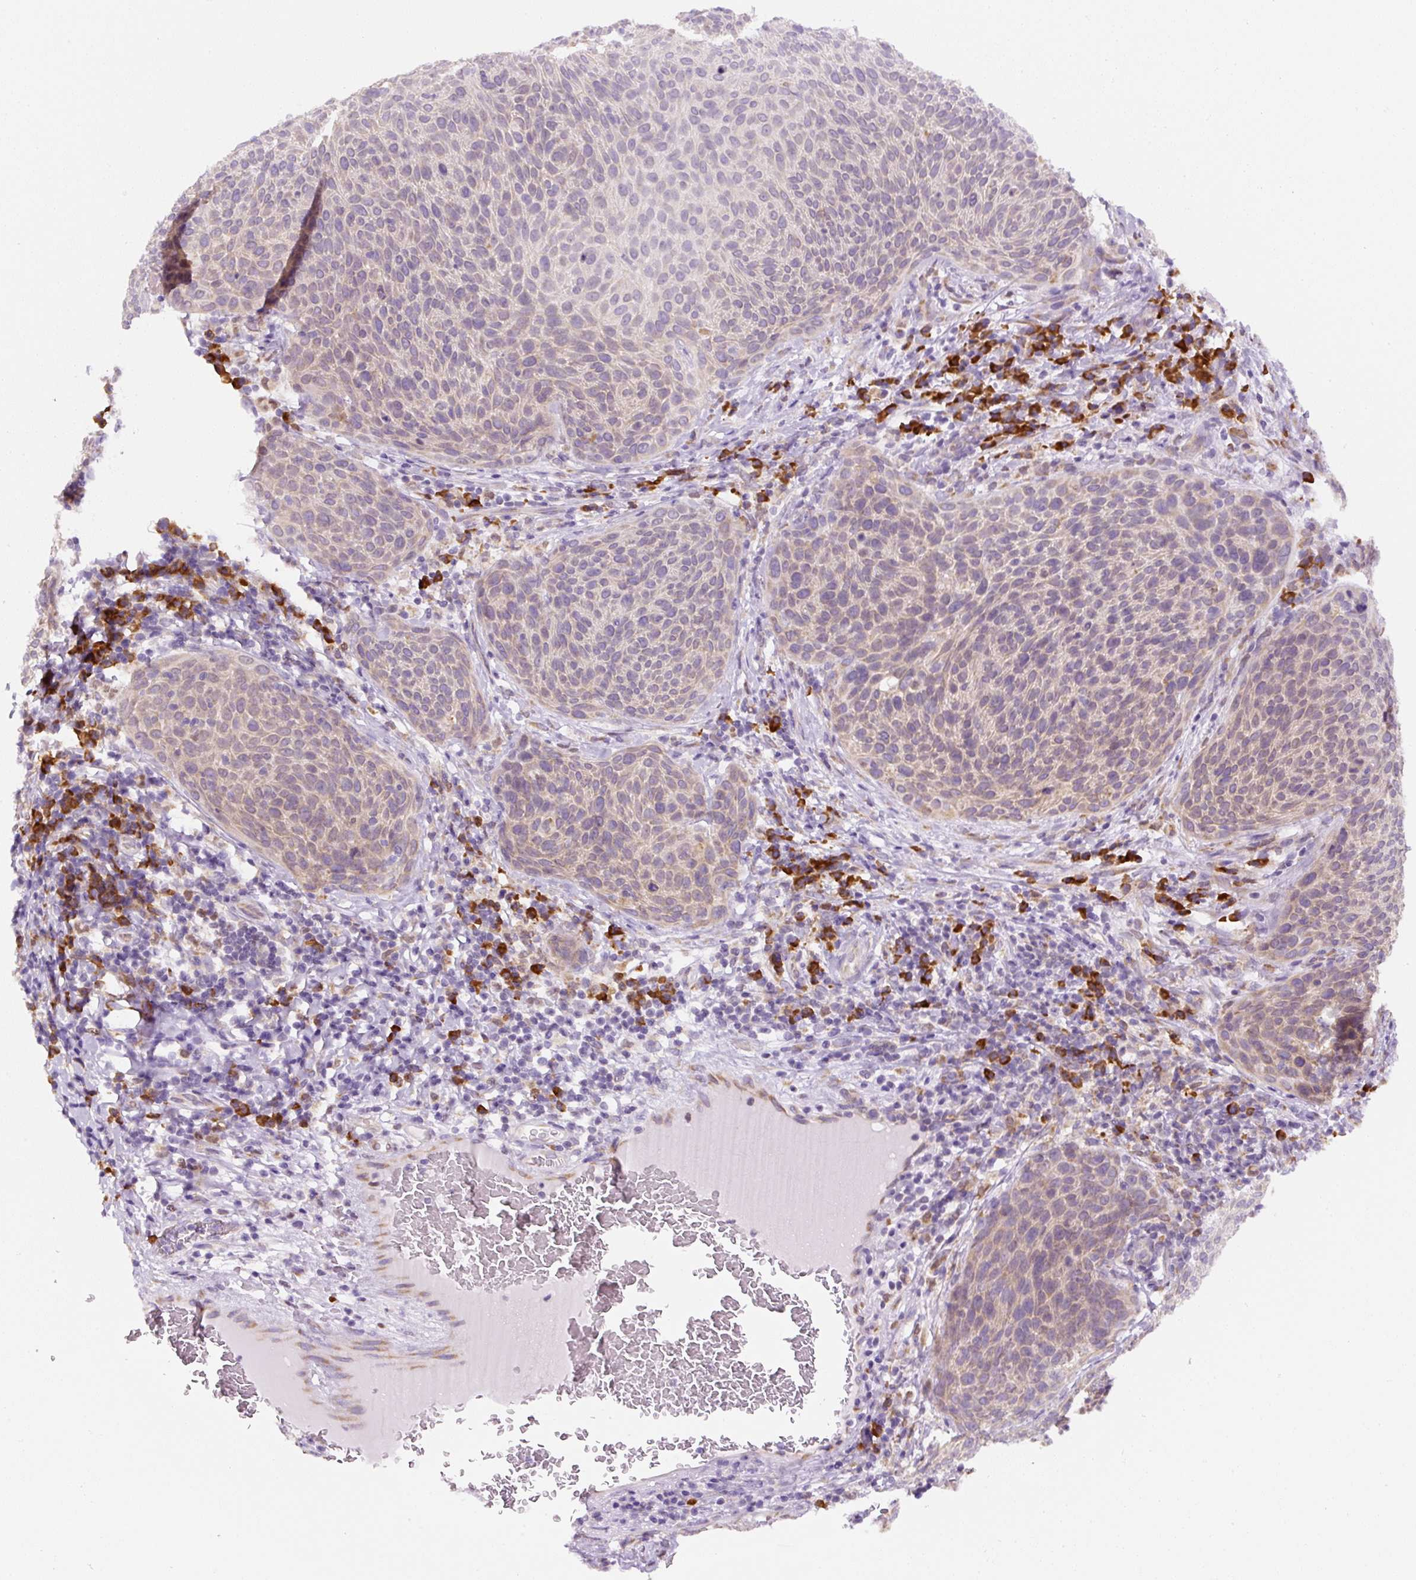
{"staining": {"intensity": "weak", "quantity": "<25%", "location": "cytoplasmic/membranous"}, "tissue": "cervical cancer", "cell_type": "Tumor cells", "image_type": "cancer", "snomed": [{"axis": "morphology", "description": "Squamous cell carcinoma, NOS"}, {"axis": "topography", "description": "Cervix"}], "caption": "This micrograph is of cervical squamous cell carcinoma stained with IHC to label a protein in brown with the nuclei are counter-stained blue. There is no positivity in tumor cells. (Stains: DAB (3,3'-diaminobenzidine) IHC with hematoxylin counter stain, Microscopy: brightfield microscopy at high magnification).", "gene": "DDOST", "patient": {"sex": "female", "age": 31}}